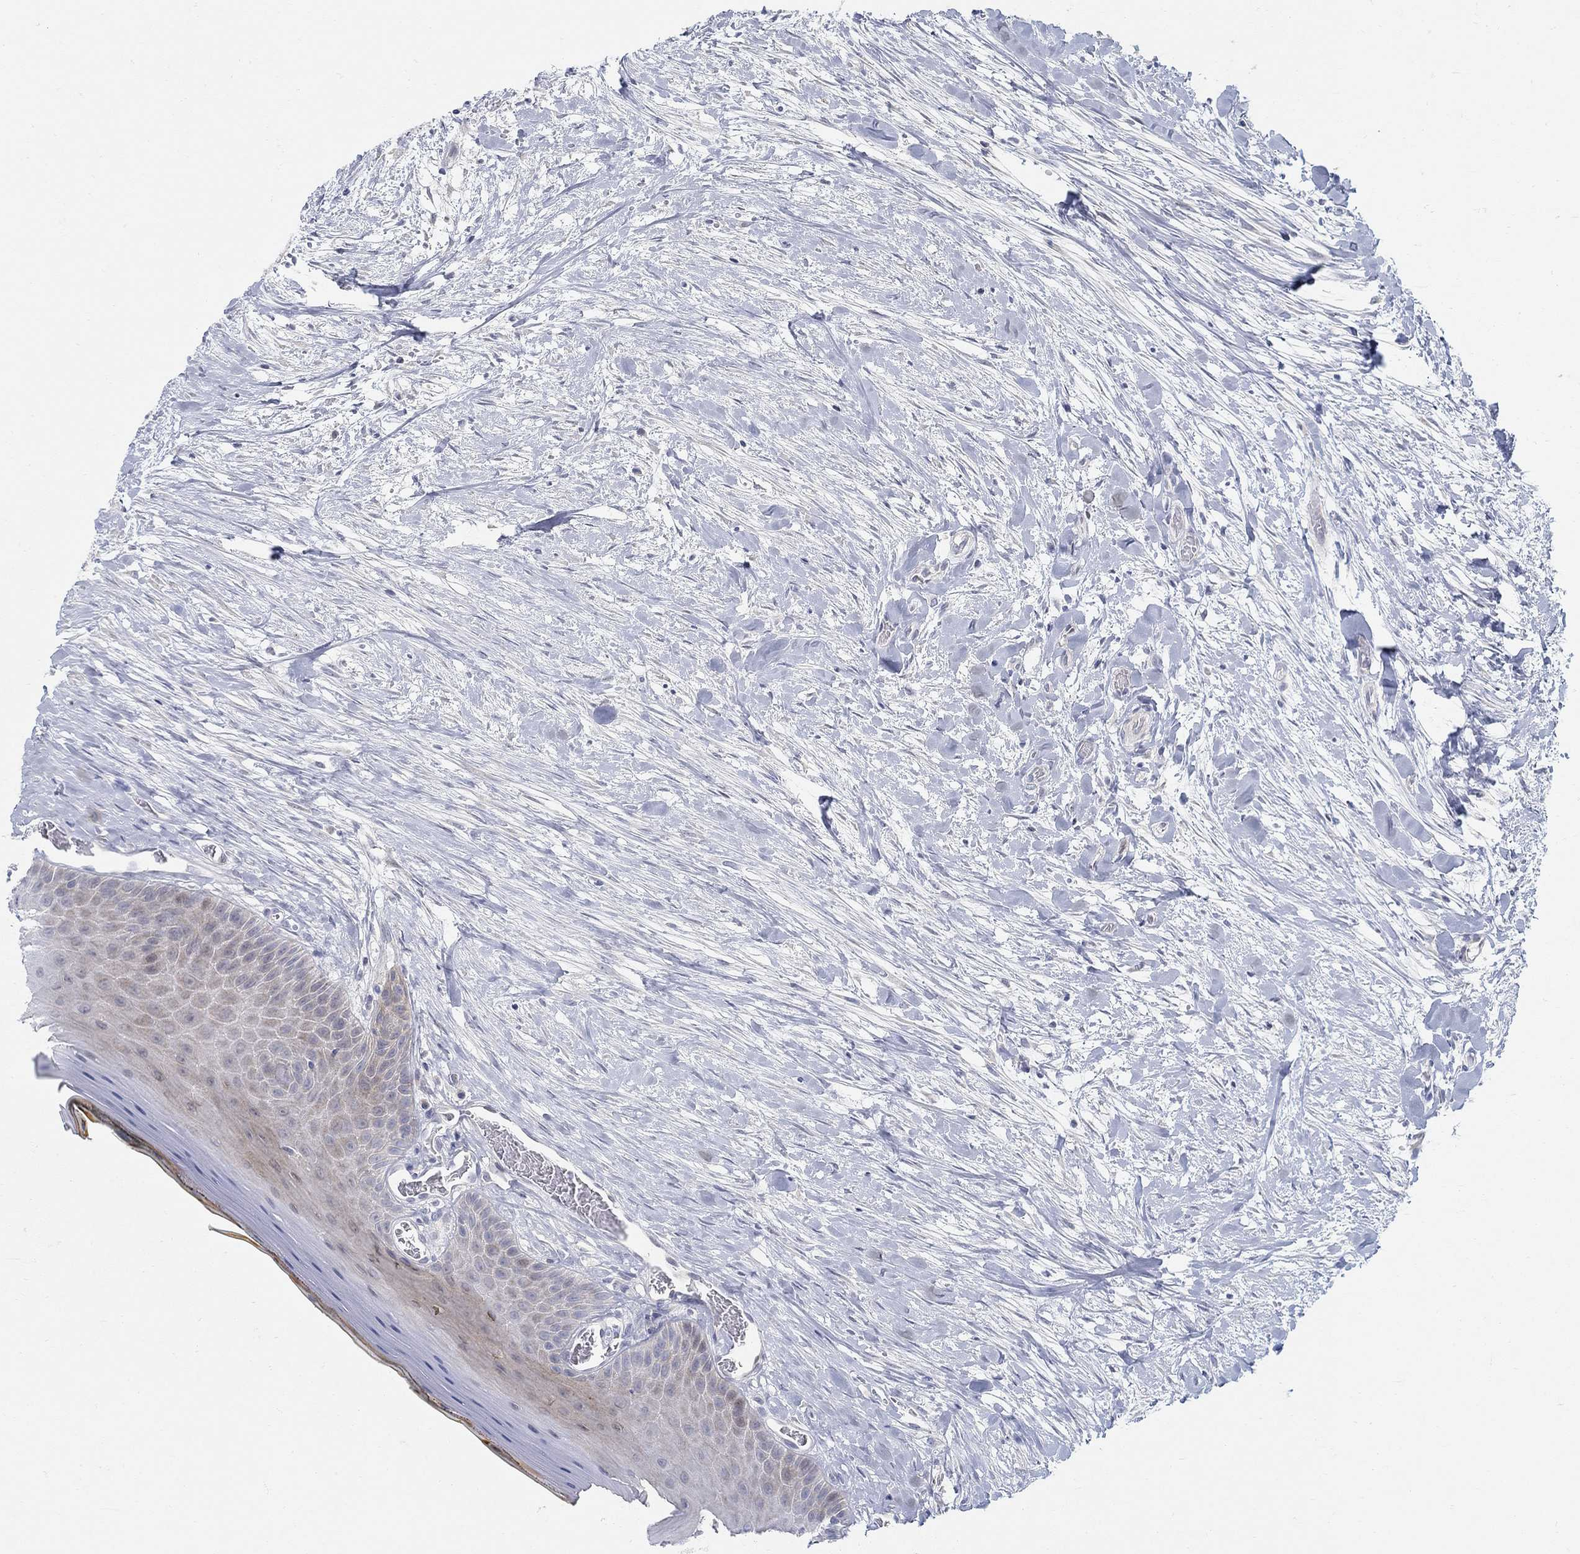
{"staining": {"intensity": "moderate", "quantity": "<25%", "location": "cytoplasmic/membranous"}, "tissue": "oral mucosa", "cell_type": "Squamous epithelial cells", "image_type": "normal", "snomed": [{"axis": "morphology", "description": "Normal tissue, NOS"}, {"axis": "topography", "description": "Oral tissue"}], "caption": "Protein staining reveals moderate cytoplasmic/membranous positivity in approximately <25% of squamous epithelial cells in benign oral mucosa.", "gene": "ANO7", "patient": {"sex": "female", "age": 43}}